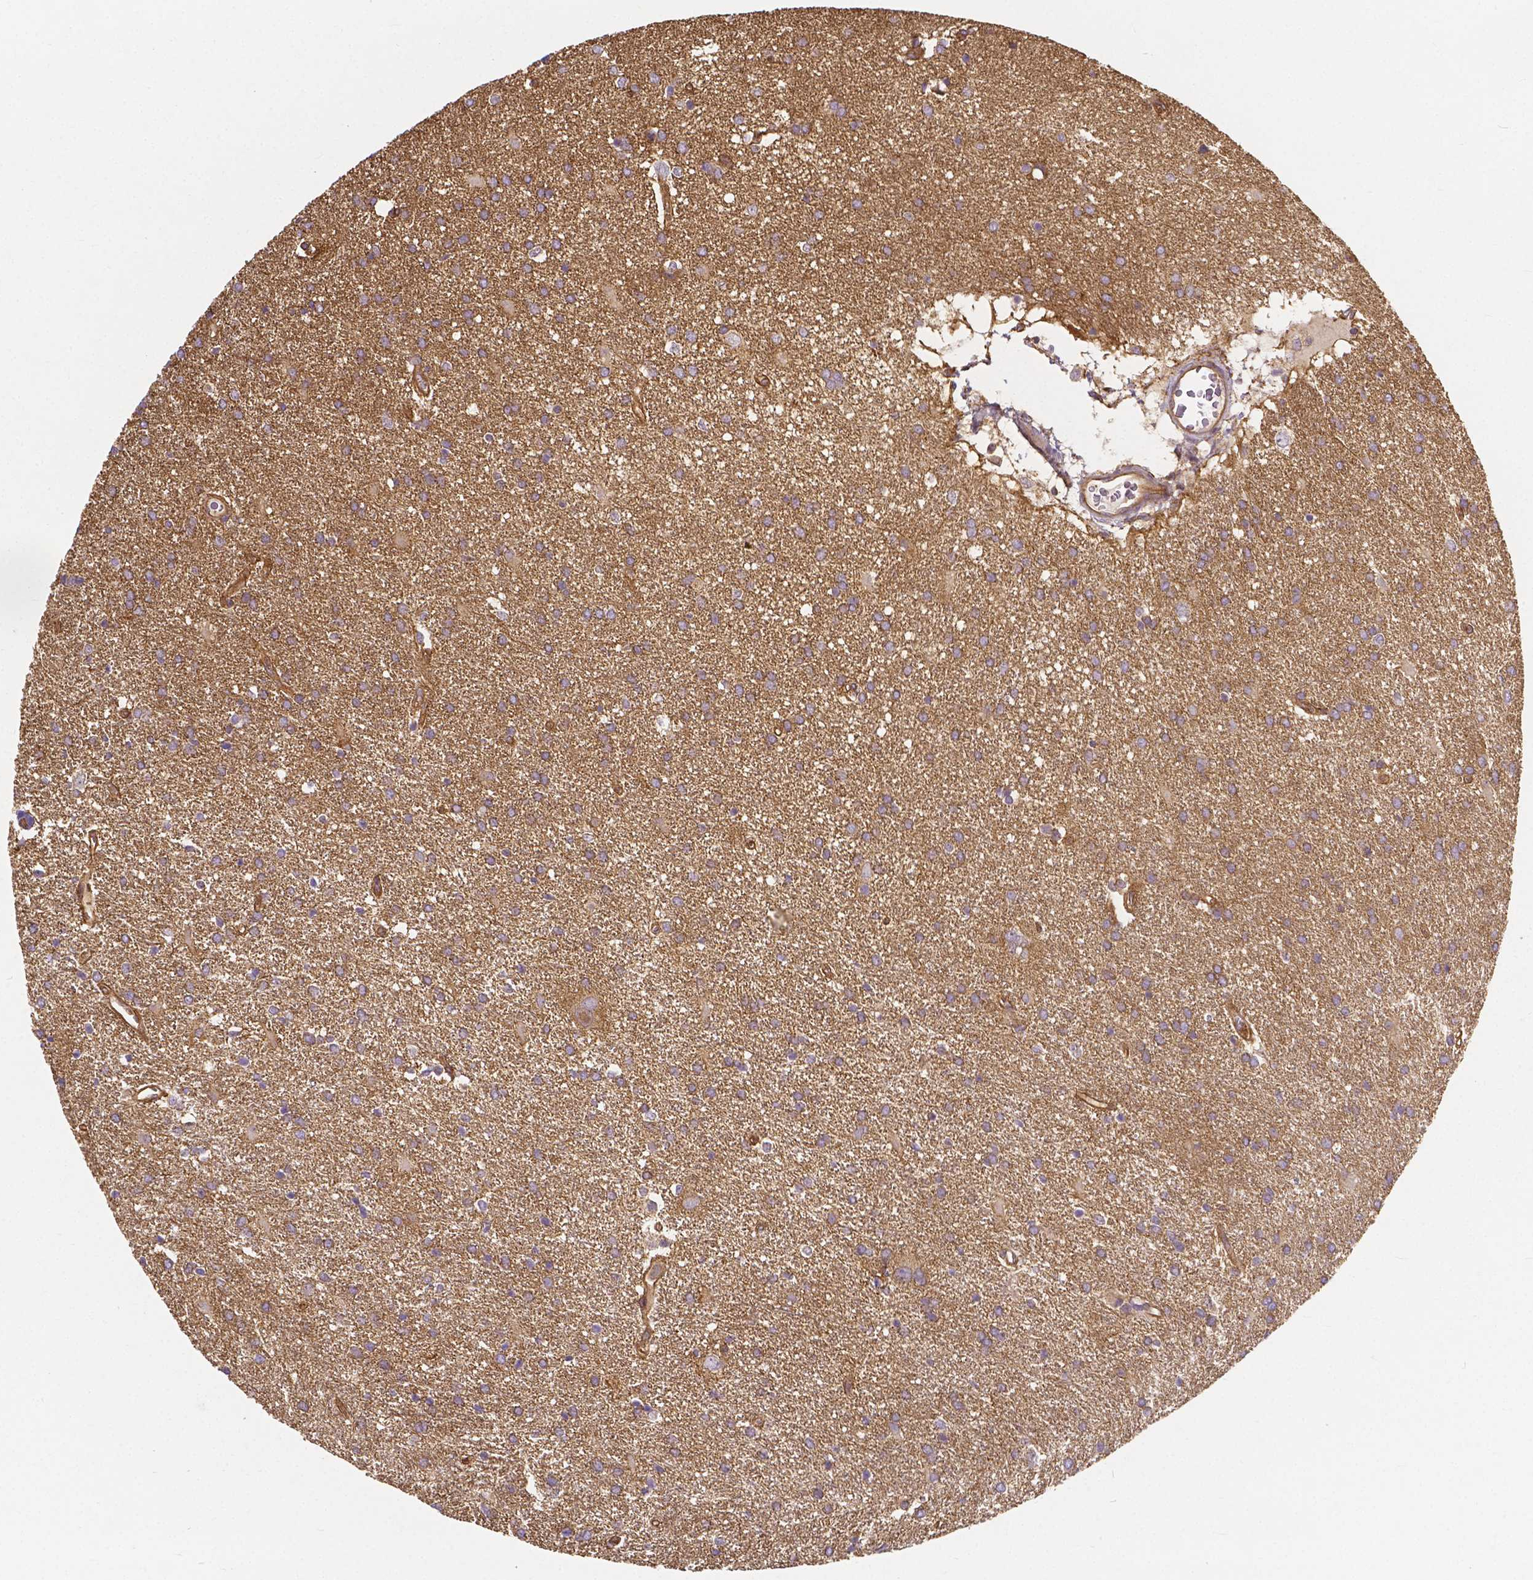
{"staining": {"intensity": "moderate", "quantity": ">75%", "location": "cytoplasmic/membranous"}, "tissue": "glioma", "cell_type": "Tumor cells", "image_type": "cancer", "snomed": [{"axis": "morphology", "description": "Glioma, malignant, Low grade"}, {"axis": "topography", "description": "Brain"}], "caption": "Immunohistochemistry staining of glioma, which demonstrates medium levels of moderate cytoplasmic/membranous positivity in about >75% of tumor cells indicating moderate cytoplasmic/membranous protein staining. The staining was performed using DAB (3,3'-diaminobenzidine) (brown) for protein detection and nuclei were counterstained in hematoxylin (blue).", "gene": "CLINT1", "patient": {"sex": "male", "age": 66}}